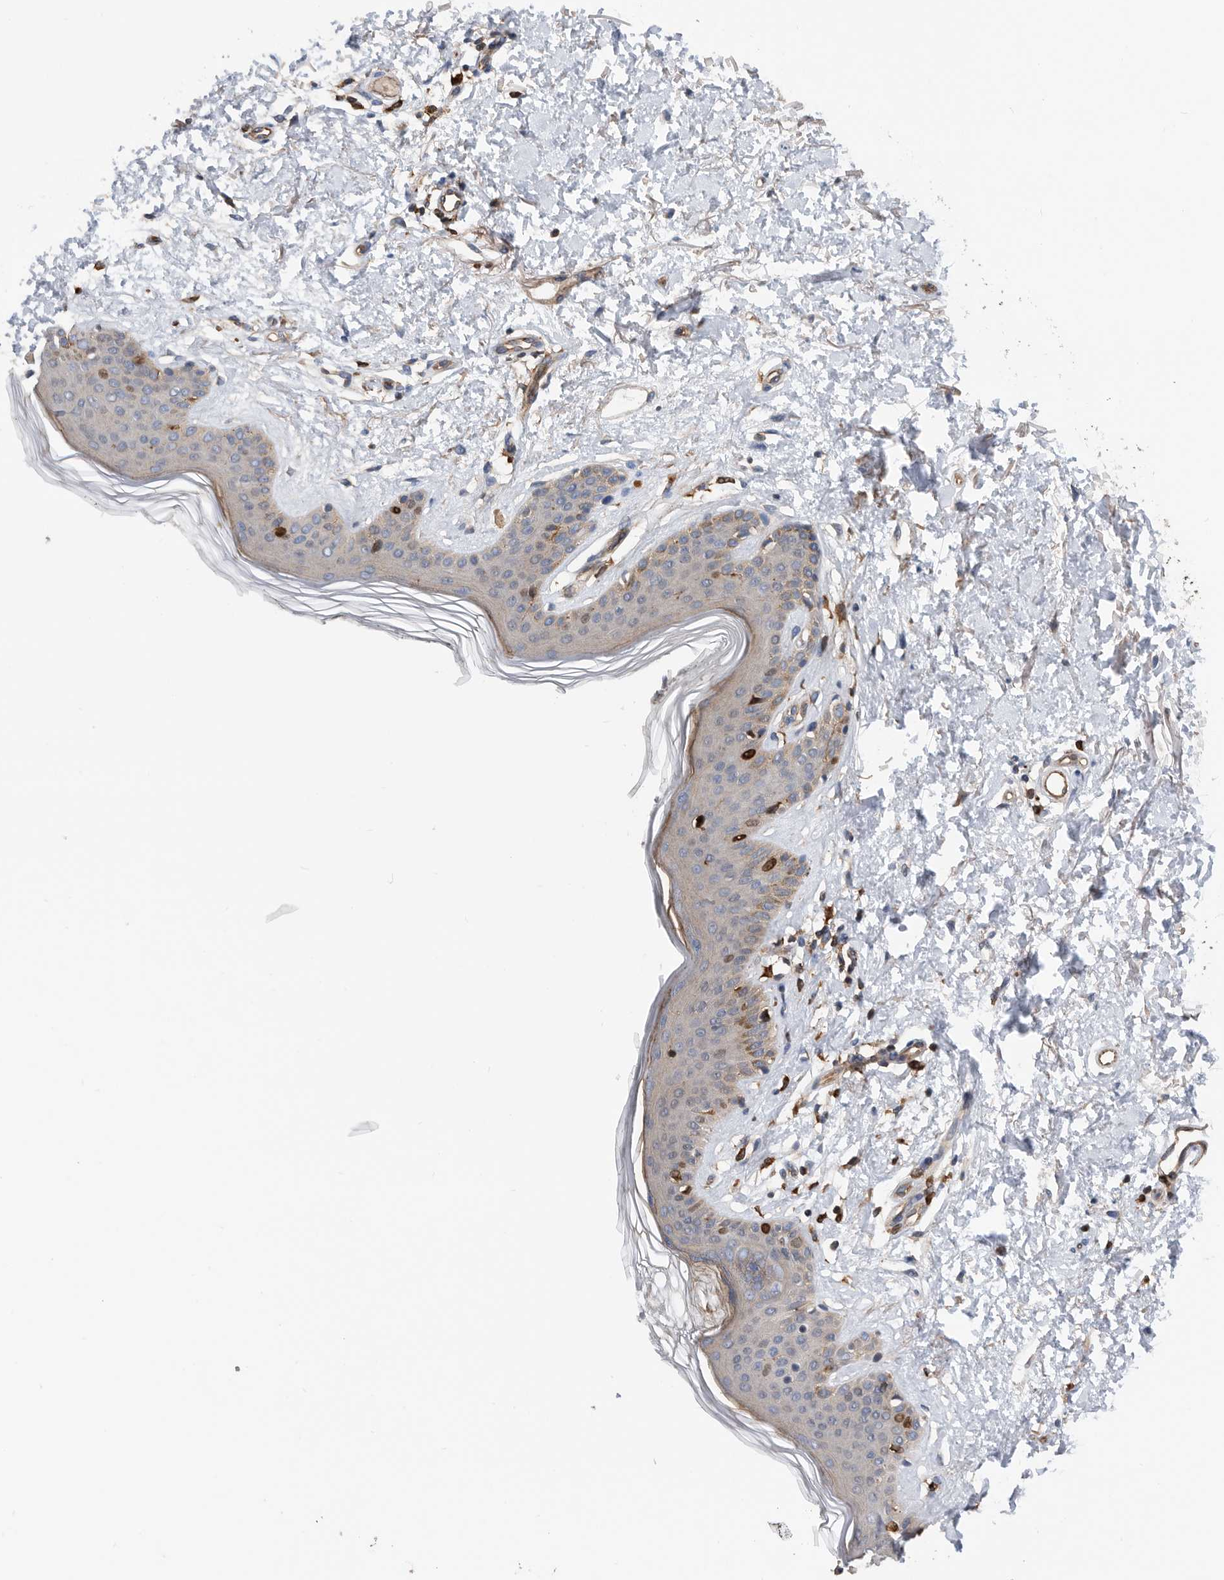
{"staining": {"intensity": "moderate", "quantity": ">75%", "location": "cytoplasmic/membranous"}, "tissue": "skin", "cell_type": "Fibroblasts", "image_type": "normal", "snomed": [{"axis": "morphology", "description": "Normal tissue, NOS"}, {"axis": "topography", "description": "Skin"}], "caption": "High-magnification brightfield microscopy of normal skin stained with DAB (3,3'-diaminobenzidine) (brown) and counterstained with hematoxylin (blue). fibroblasts exhibit moderate cytoplasmic/membranous staining is appreciated in about>75% of cells. The staining was performed using DAB, with brown indicating positive protein expression. Nuclei are stained blue with hematoxylin.", "gene": "ATAD2", "patient": {"sex": "female", "age": 64}}